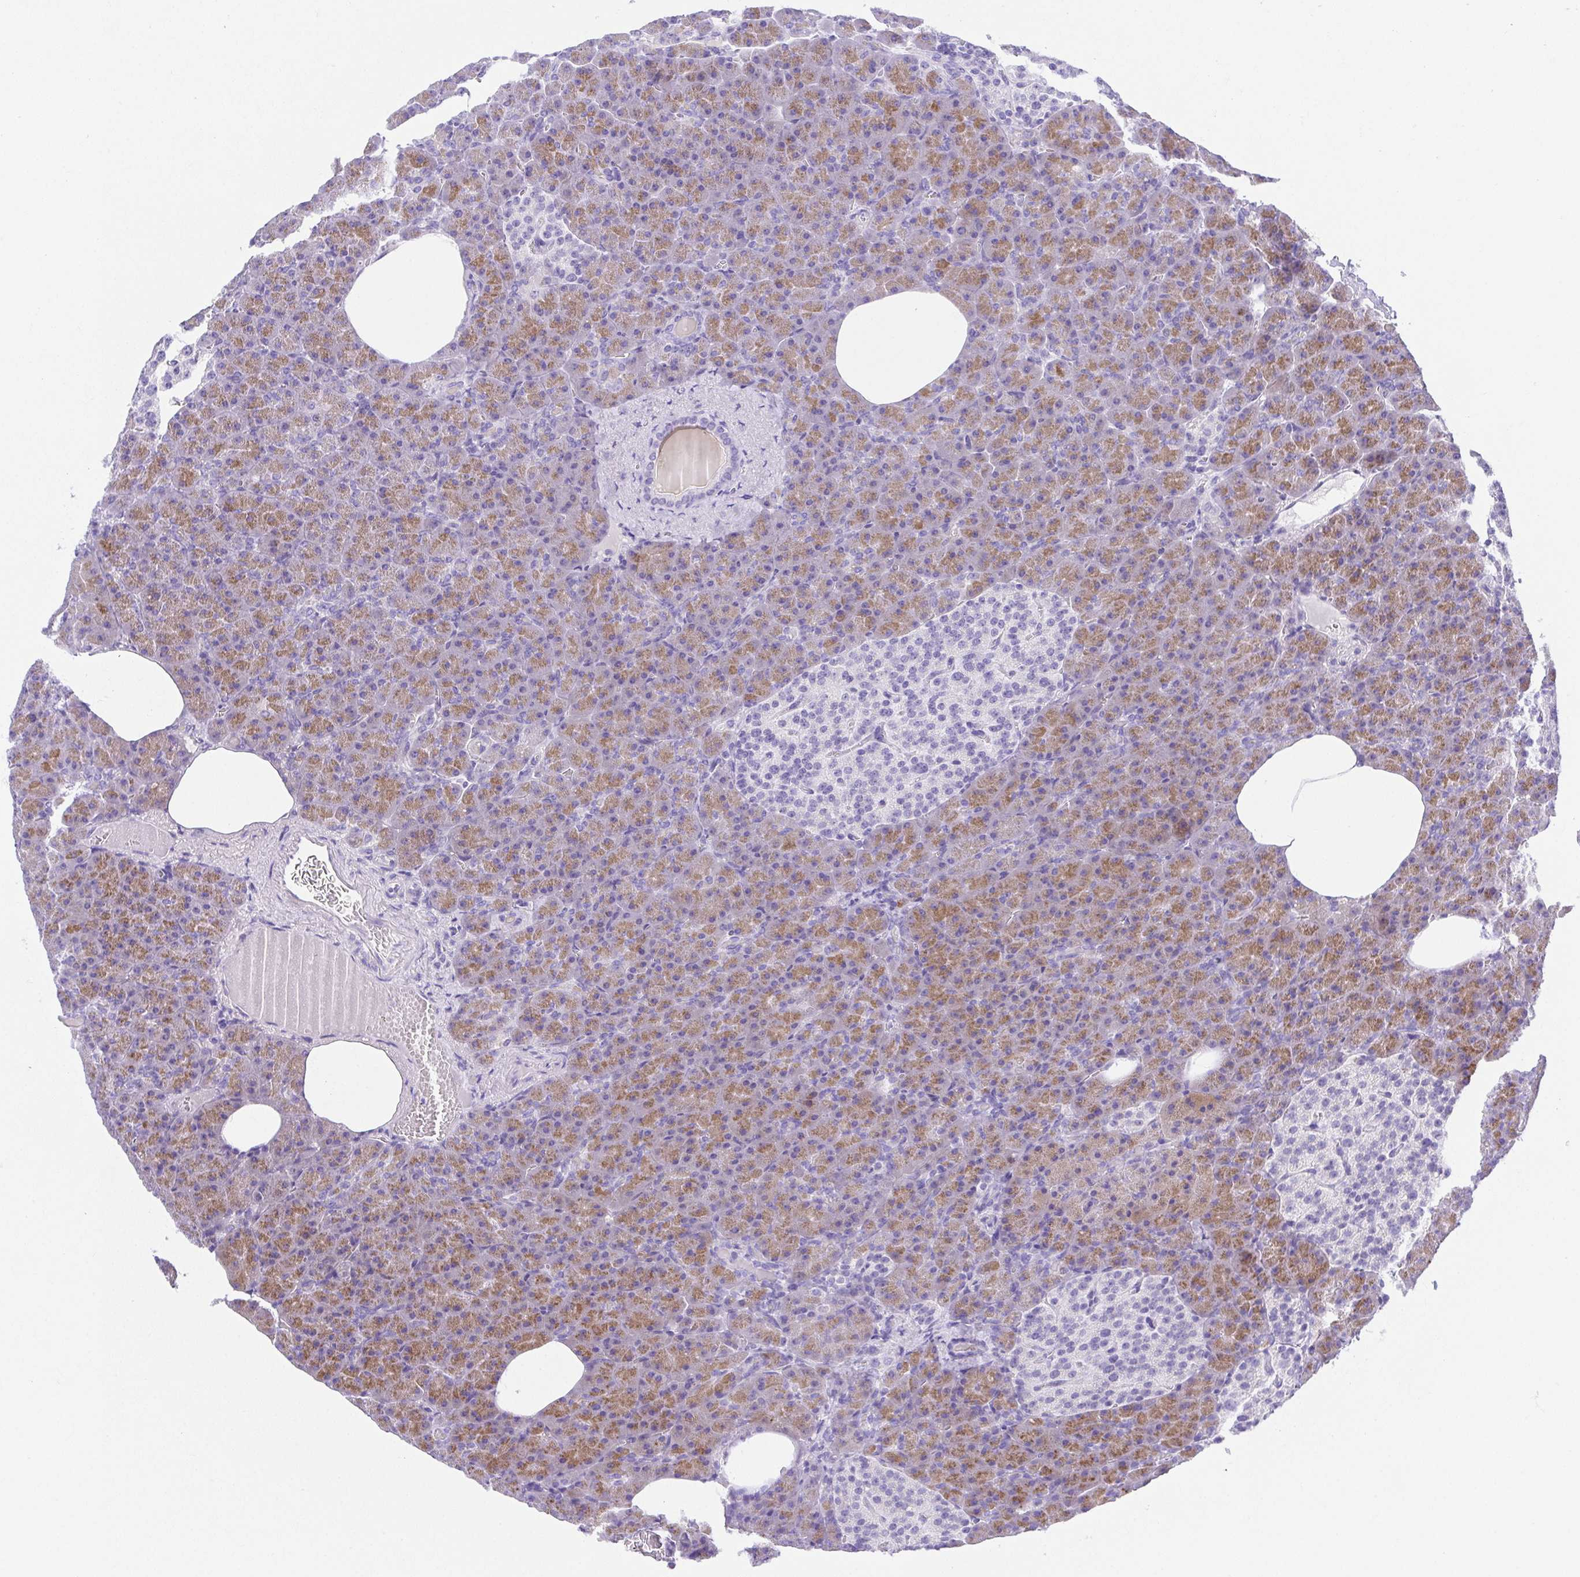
{"staining": {"intensity": "moderate", "quantity": "25%-75%", "location": "cytoplasmic/membranous"}, "tissue": "pancreas", "cell_type": "Exocrine glandular cells", "image_type": "normal", "snomed": [{"axis": "morphology", "description": "Normal tissue, NOS"}, {"axis": "topography", "description": "Pancreas"}], "caption": "Exocrine glandular cells show medium levels of moderate cytoplasmic/membranous expression in approximately 25%-75% of cells in normal human pancreas. The protein is stained brown, and the nuclei are stained in blue (DAB (3,3'-diaminobenzidine) IHC with brightfield microscopy, high magnification).", "gene": "SPATA4", "patient": {"sex": "female", "age": 74}}